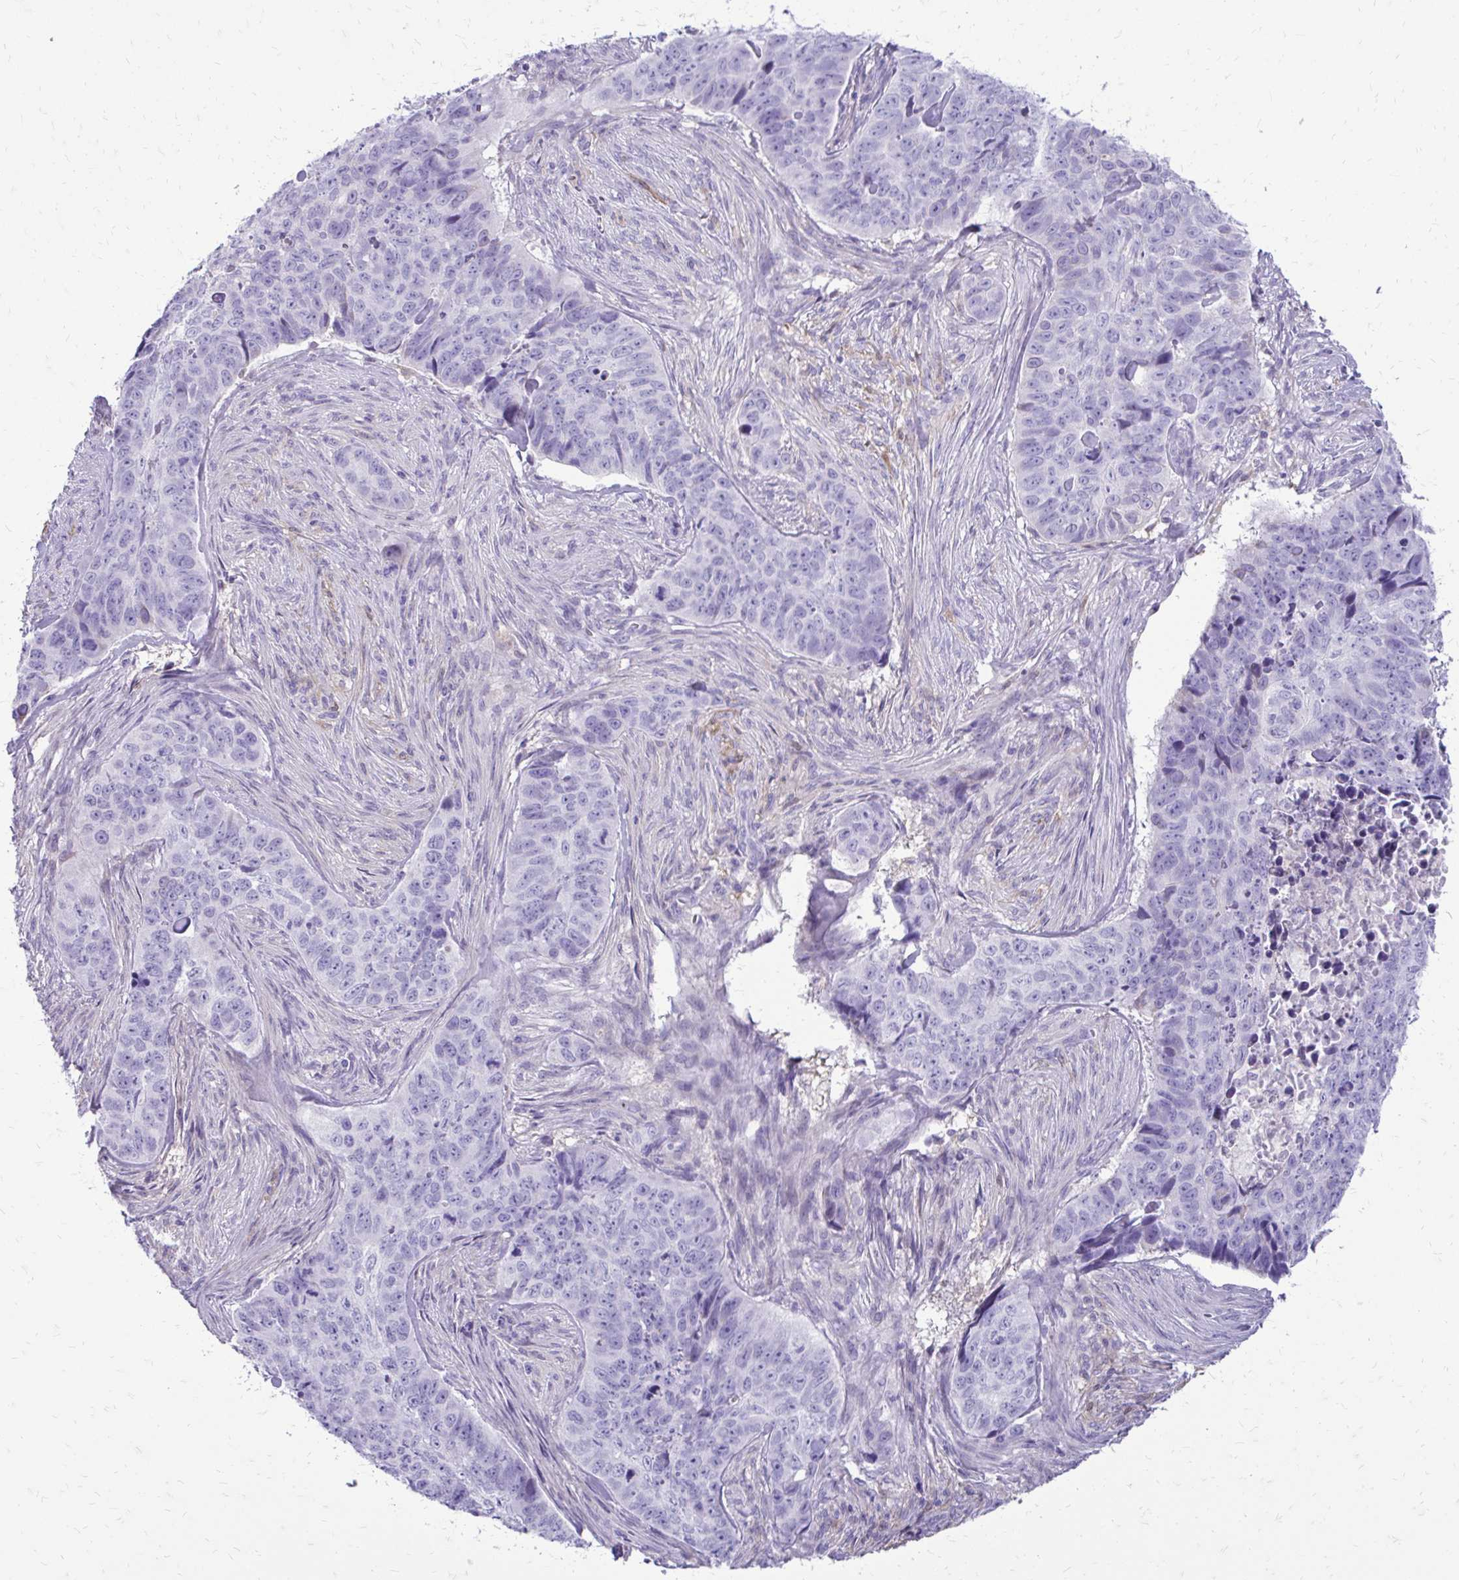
{"staining": {"intensity": "negative", "quantity": "none", "location": "none"}, "tissue": "skin cancer", "cell_type": "Tumor cells", "image_type": "cancer", "snomed": [{"axis": "morphology", "description": "Basal cell carcinoma"}, {"axis": "topography", "description": "Skin"}], "caption": "High power microscopy micrograph of an immunohistochemistry (IHC) photomicrograph of skin cancer (basal cell carcinoma), revealing no significant expression in tumor cells. The staining is performed using DAB brown chromogen with nuclei counter-stained in using hematoxylin.", "gene": "SIGLEC11", "patient": {"sex": "female", "age": 82}}